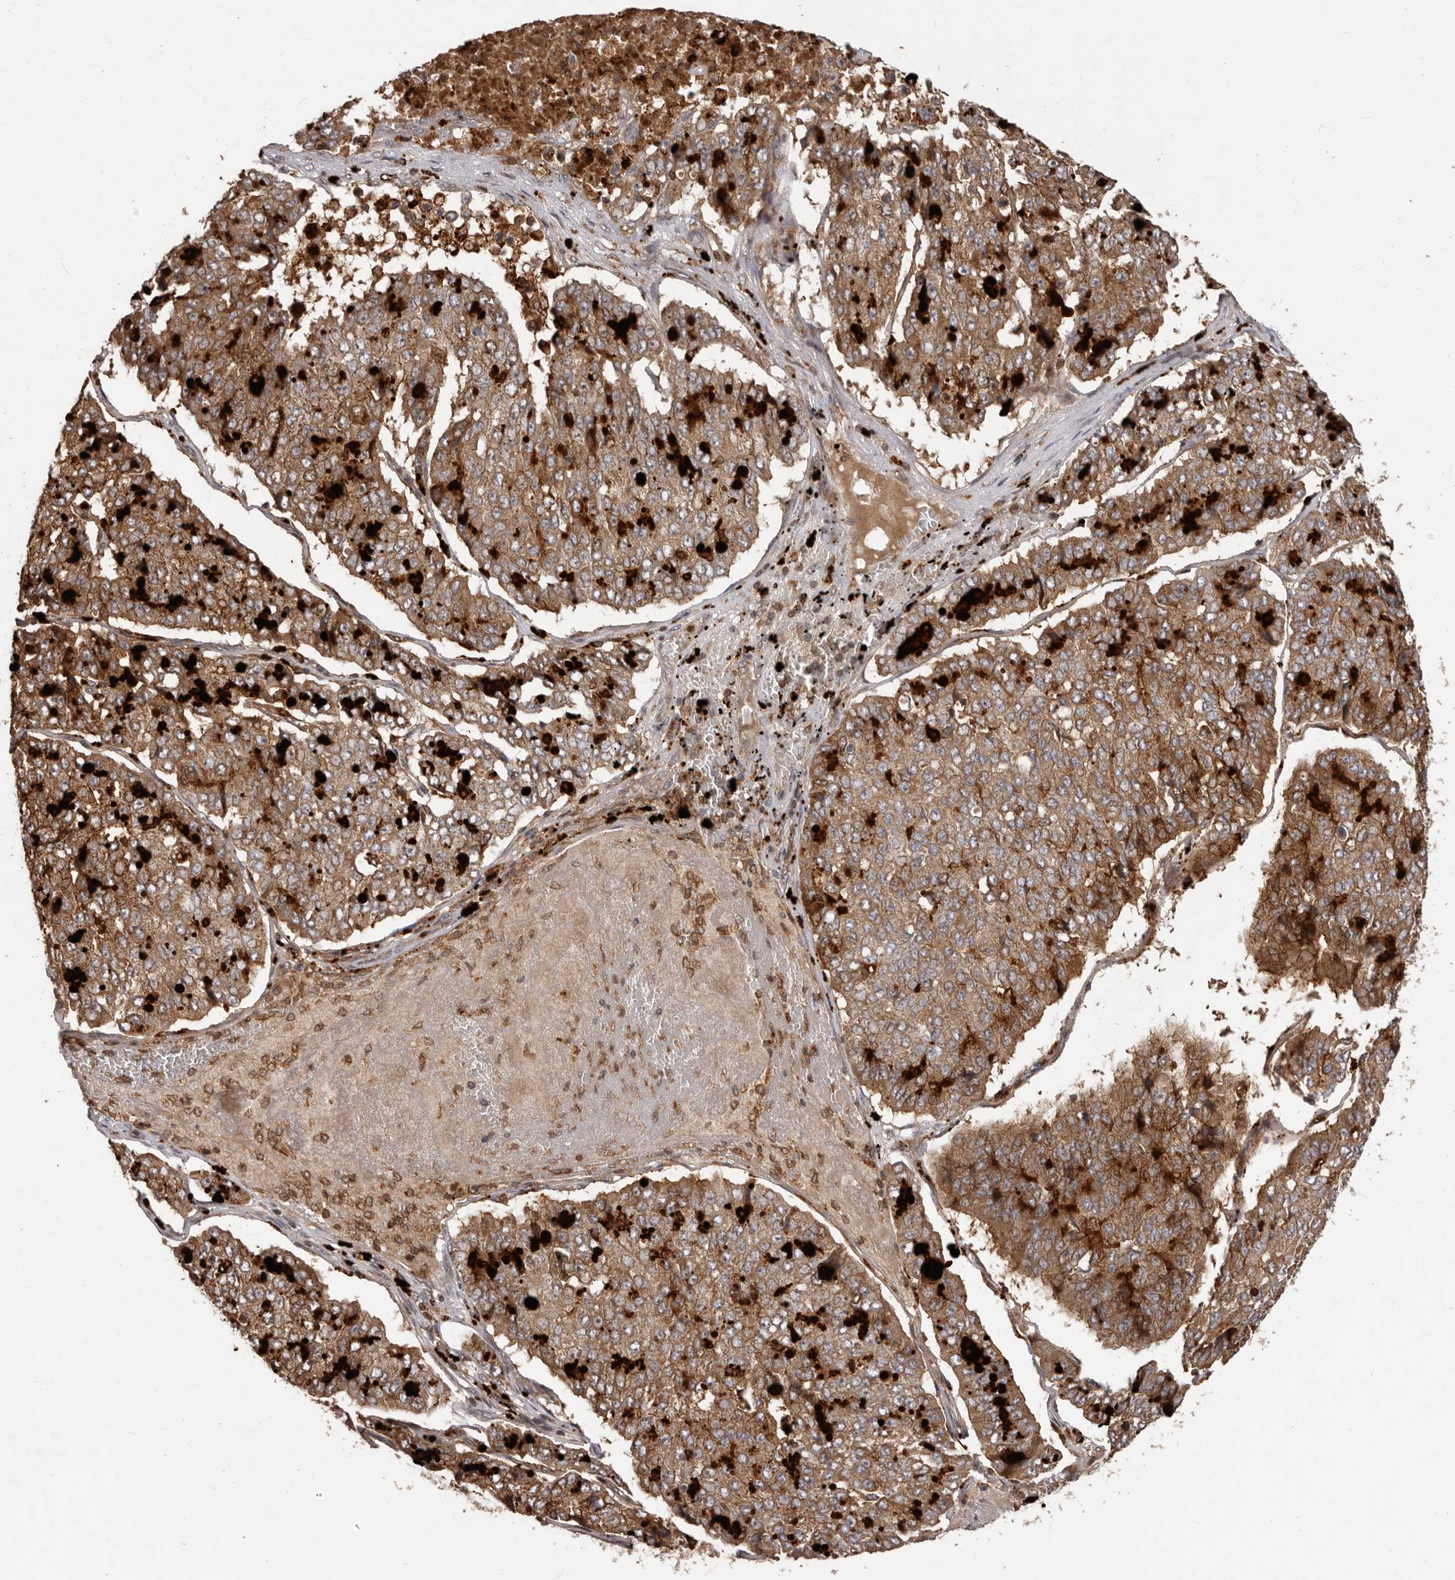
{"staining": {"intensity": "strong", "quantity": ">75%", "location": "cytoplasmic/membranous"}, "tissue": "pancreatic cancer", "cell_type": "Tumor cells", "image_type": "cancer", "snomed": [{"axis": "morphology", "description": "Adenocarcinoma, NOS"}, {"axis": "topography", "description": "Pancreas"}], "caption": "The micrograph displays immunohistochemical staining of pancreatic cancer (adenocarcinoma). There is strong cytoplasmic/membranous positivity is seen in about >75% of tumor cells. The protein of interest is stained brown, and the nuclei are stained in blue (DAB IHC with brightfield microscopy, high magnification).", "gene": "RNF187", "patient": {"sex": "male", "age": 50}}